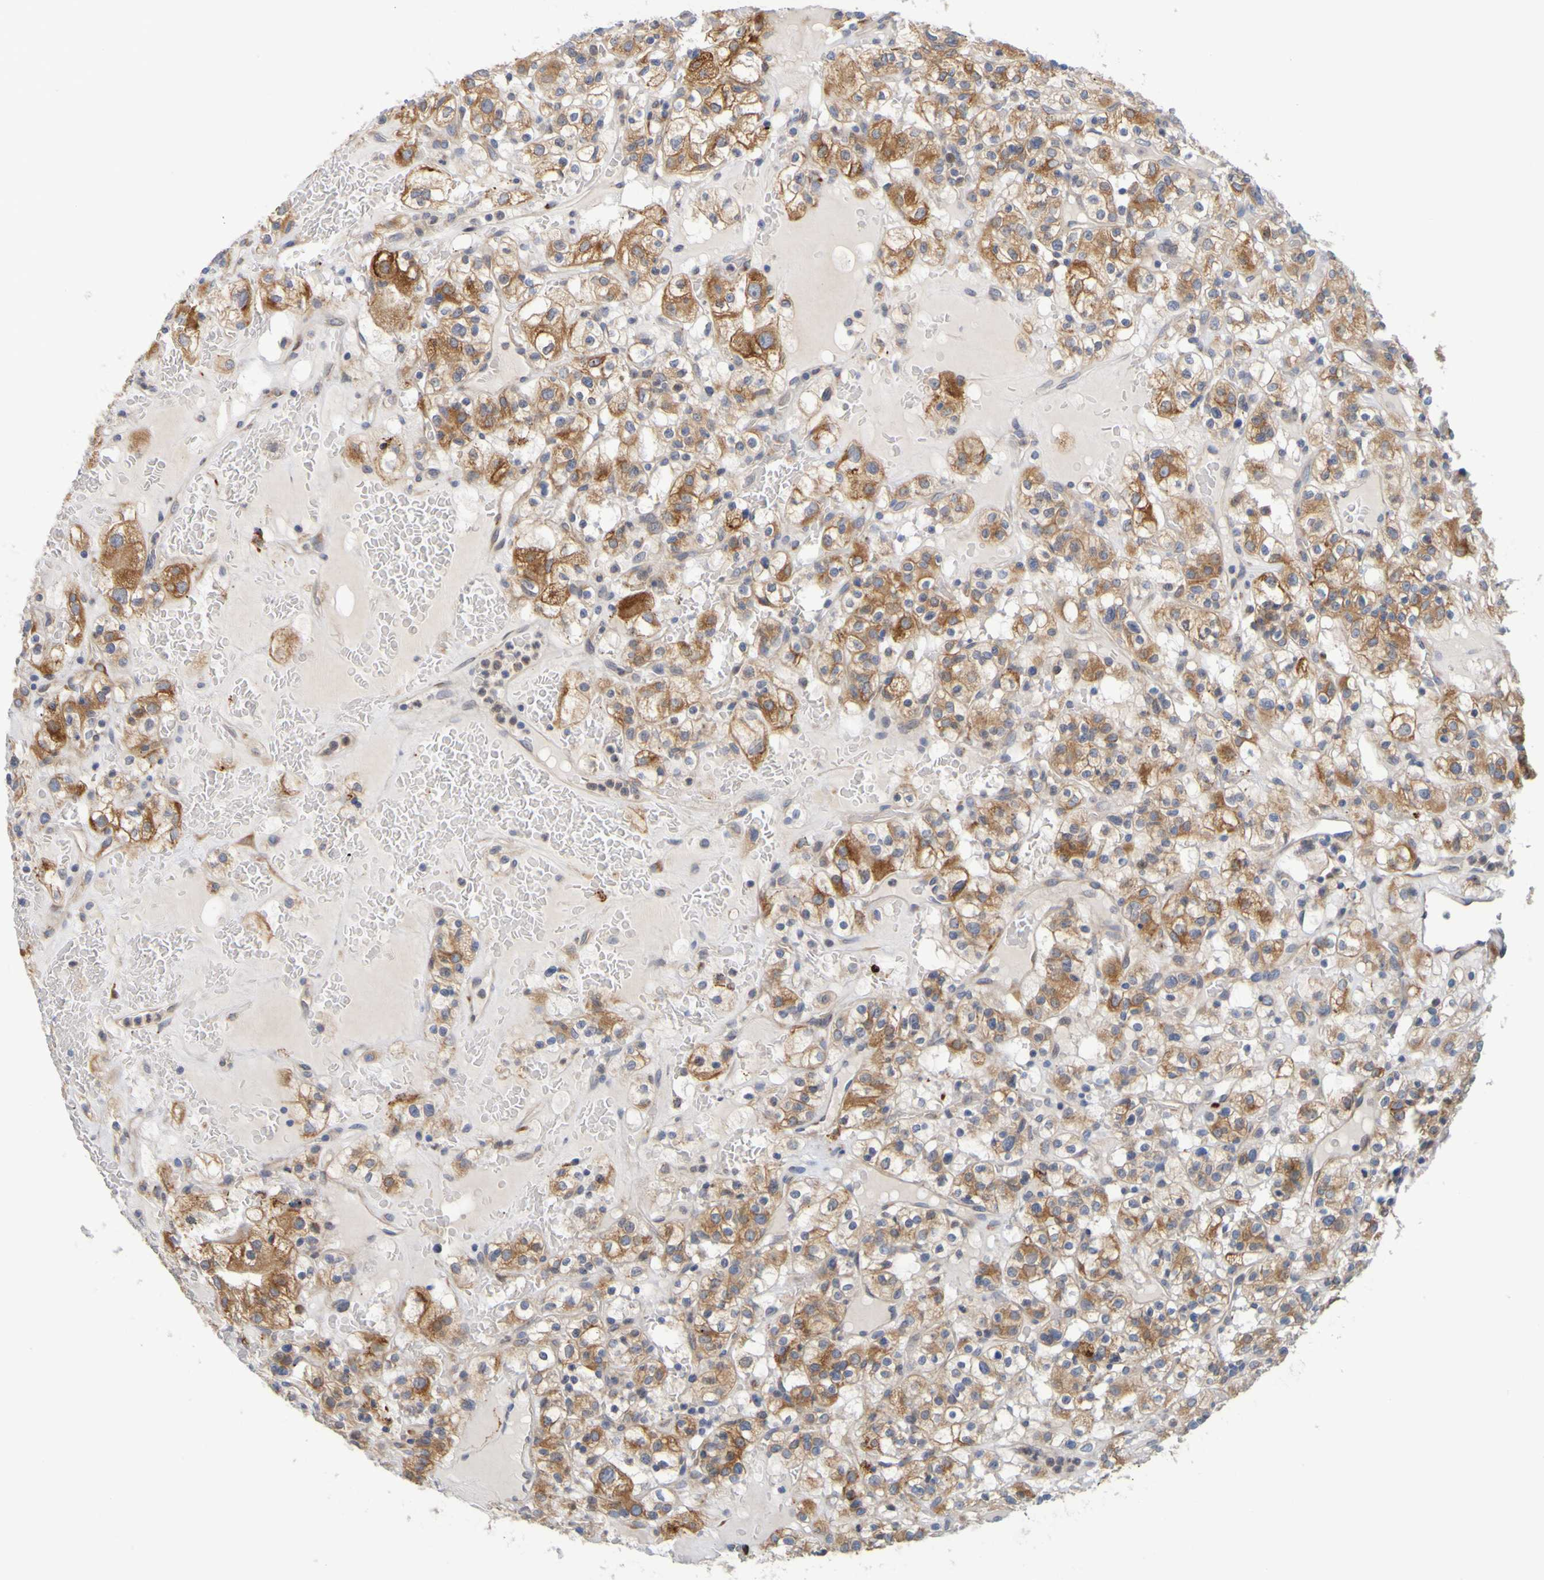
{"staining": {"intensity": "strong", "quantity": ">75%", "location": "cytoplasmic/membranous"}, "tissue": "renal cancer", "cell_type": "Tumor cells", "image_type": "cancer", "snomed": [{"axis": "morphology", "description": "Normal tissue, NOS"}, {"axis": "morphology", "description": "Adenocarcinoma, NOS"}, {"axis": "topography", "description": "Kidney"}], "caption": "Tumor cells show high levels of strong cytoplasmic/membranous expression in approximately >75% of cells in human renal cancer (adenocarcinoma).", "gene": "SIL1", "patient": {"sex": "female", "age": 72}}